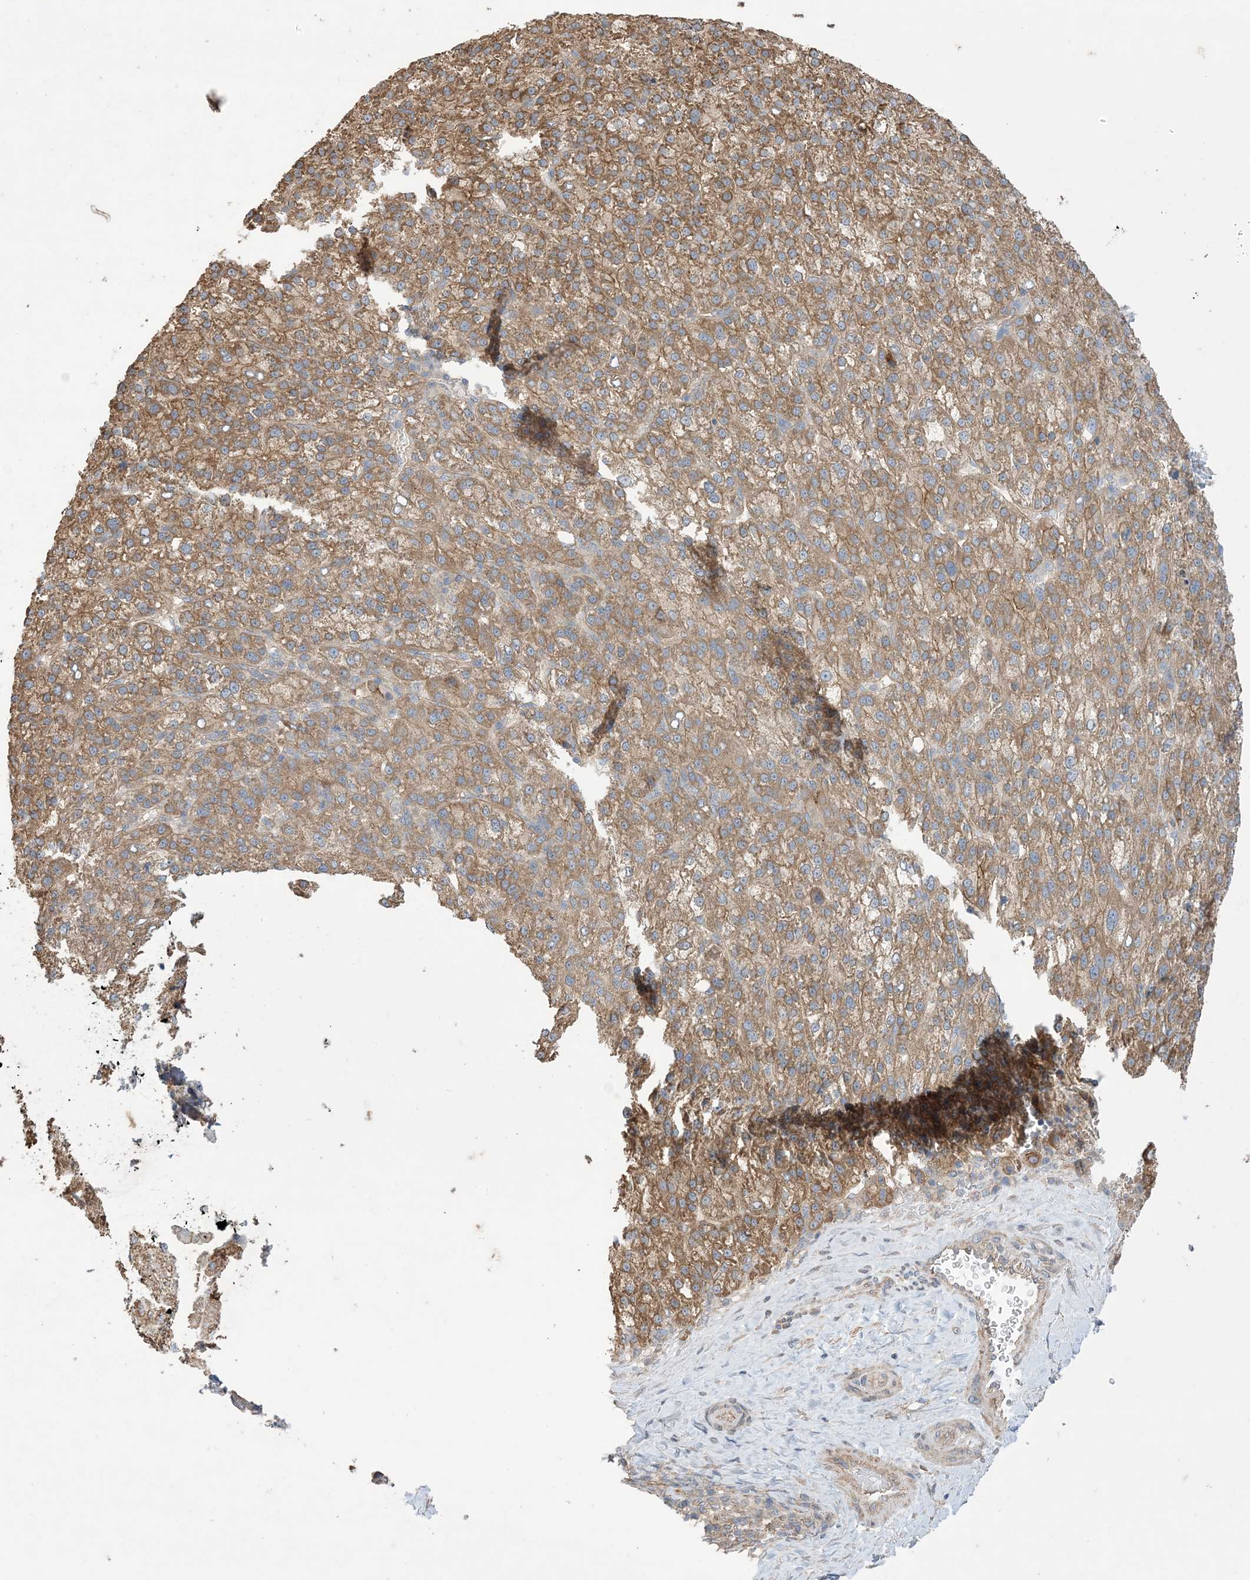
{"staining": {"intensity": "moderate", "quantity": ">75%", "location": "cytoplasmic/membranous"}, "tissue": "liver cancer", "cell_type": "Tumor cells", "image_type": "cancer", "snomed": [{"axis": "morphology", "description": "Carcinoma, Hepatocellular, NOS"}, {"axis": "topography", "description": "Liver"}], "caption": "Protein staining of hepatocellular carcinoma (liver) tissue displays moderate cytoplasmic/membranous staining in about >75% of tumor cells. The staining was performed using DAB to visualize the protein expression in brown, while the nuclei were stained in blue with hematoxylin (Magnification: 20x).", "gene": "CCNY", "patient": {"sex": "female", "age": 58}}